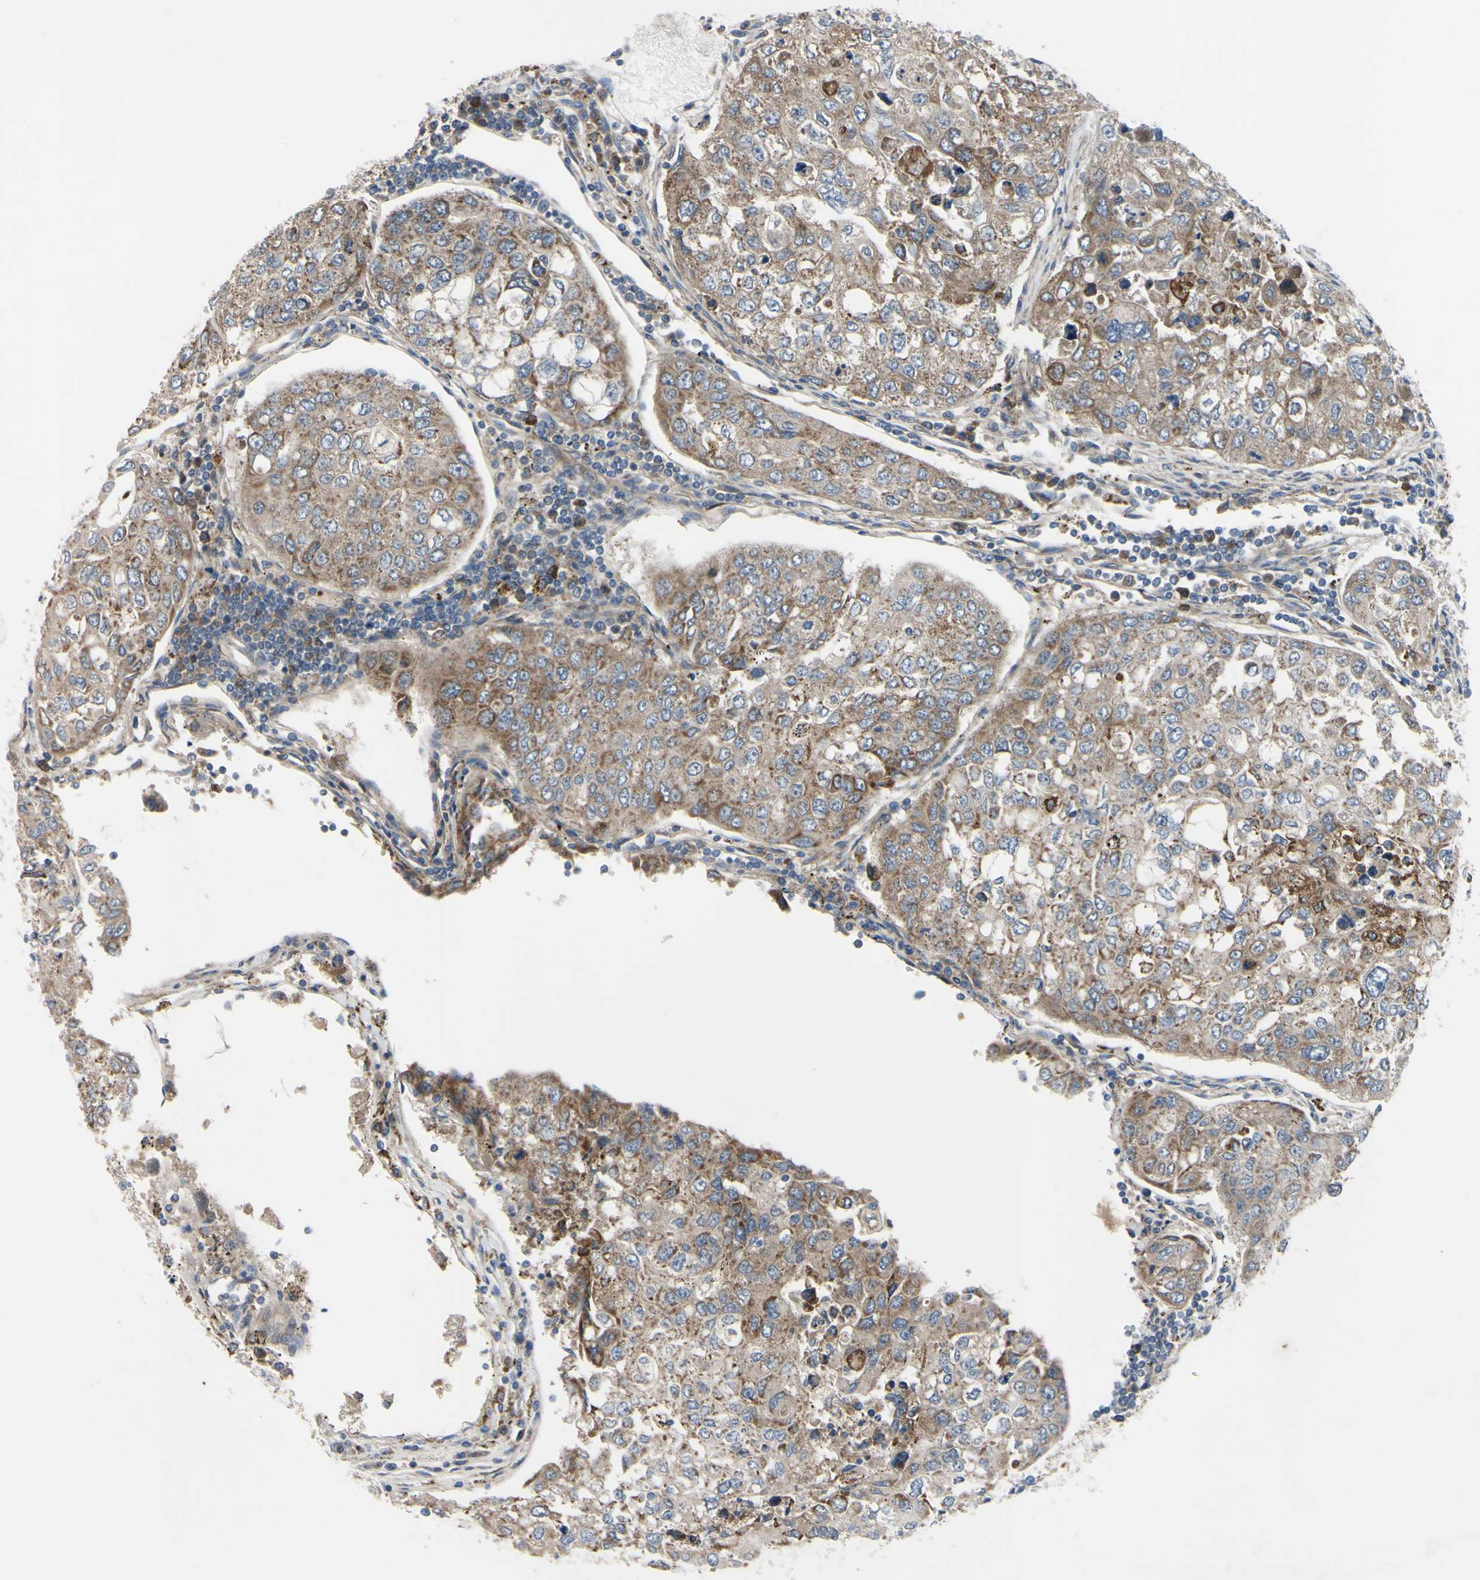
{"staining": {"intensity": "moderate", "quantity": ">75%", "location": "cytoplasmic/membranous"}, "tissue": "urothelial cancer", "cell_type": "Tumor cells", "image_type": "cancer", "snomed": [{"axis": "morphology", "description": "Urothelial carcinoma, High grade"}, {"axis": "topography", "description": "Lymph node"}, {"axis": "topography", "description": "Urinary bladder"}], "caption": "Immunohistochemistry (IHC) (DAB (3,3'-diaminobenzidine)) staining of human urothelial cancer shows moderate cytoplasmic/membranous protein expression in about >75% of tumor cells. The staining was performed using DAB, with brown indicating positive protein expression. Nuclei are stained blue with hematoxylin.", "gene": "XIAP", "patient": {"sex": "male", "age": 51}}